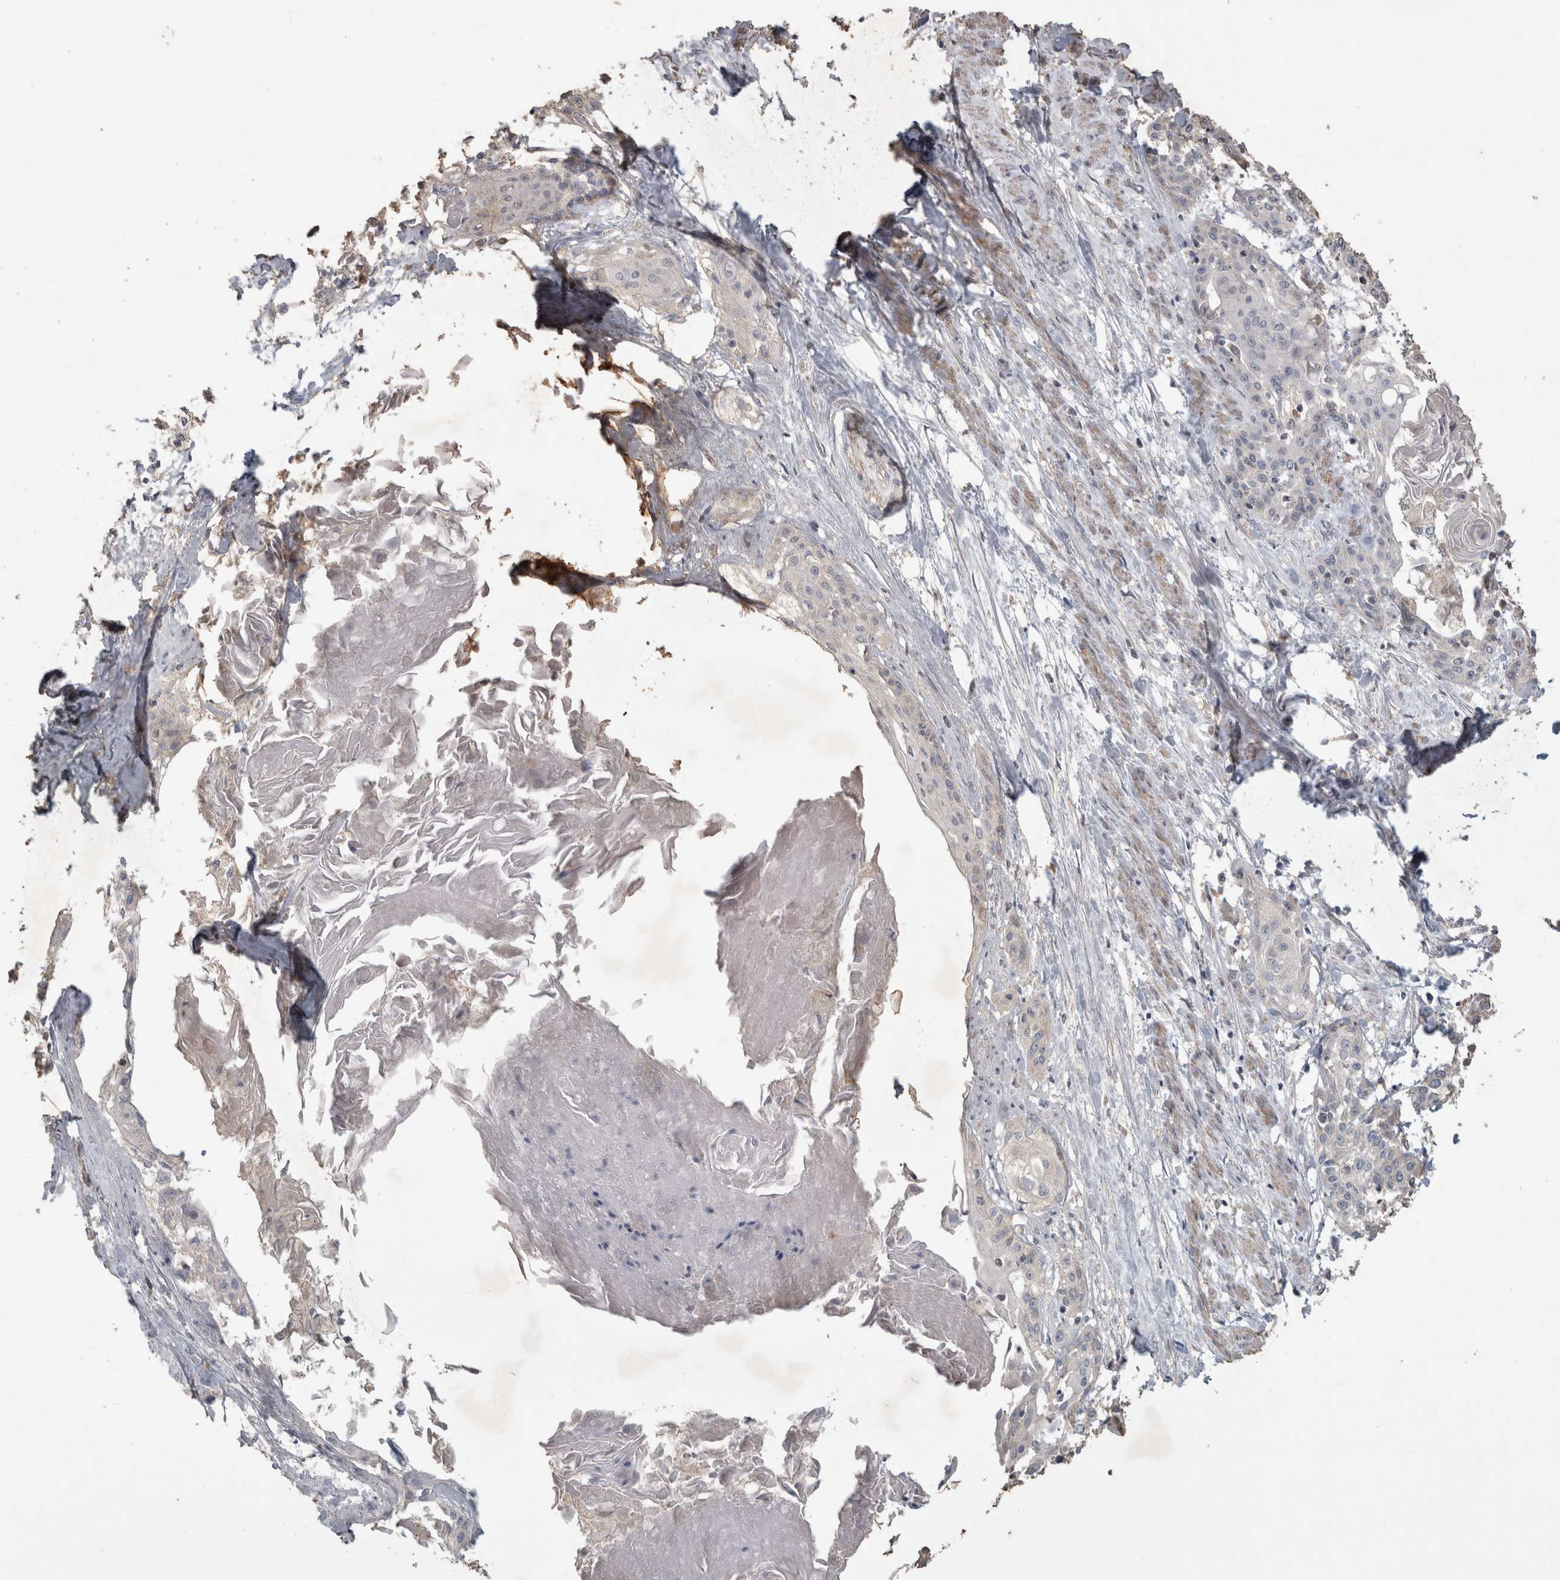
{"staining": {"intensity": "negative", "quantity": "none", "location": "none"}, "tissue": "cervical cancer", "cell_type": "Tumor cells", "image_type": "cancer", "snomed": [{"axis": "morphology", "description": "Squamous cell carcinoma, NOS"}, {"axis": "topography", "description": "Cervix"}], "caption": "Squamous cell carcinoma (cervical) was stained to show a protein in brown. There is no significant expression in tumor cells.", "gene": "SRD5A3", "patient": {"sex": "female", "age": 57}}